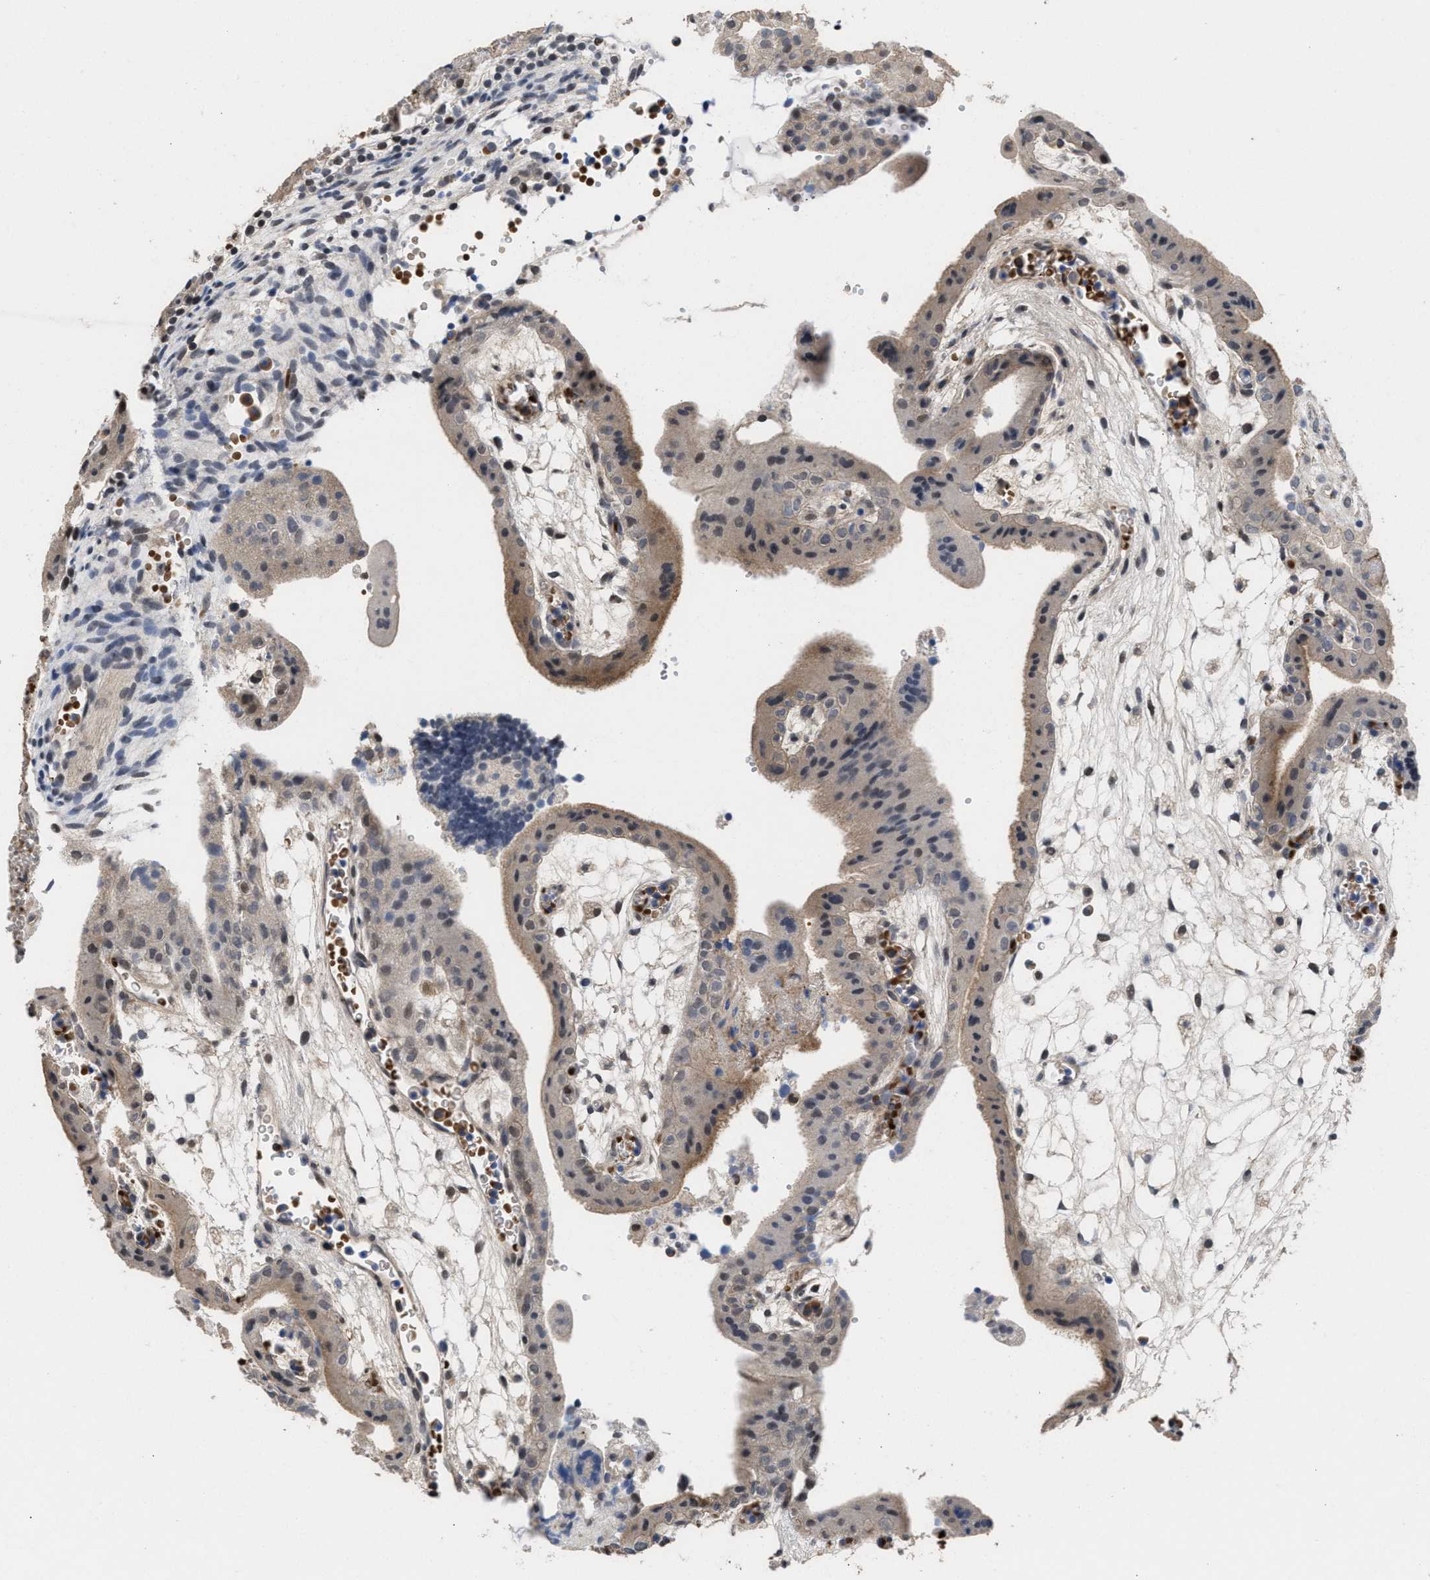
{"staining": {"intensity": "weak", "quantity": "25%-75%", "location": "cytoplasmic/membranous"}, "tissue": "placenta", "cell_type": "Trophoblastic cells", "image_type": "normal", "snomed": [{"axis": "morphology", "description": "Normal tissue, NOS"}, {"axis": "topography", "description": "Placenta"}], "caption": "This is an image of immunohistochemistry (IHC) staining of normal placenta, which shows weak positivity in the cytoplasmic/membranous of trophoblastic cells.", "gene": "PTPRE", "patient": {"sex": "female", "age": 18}}